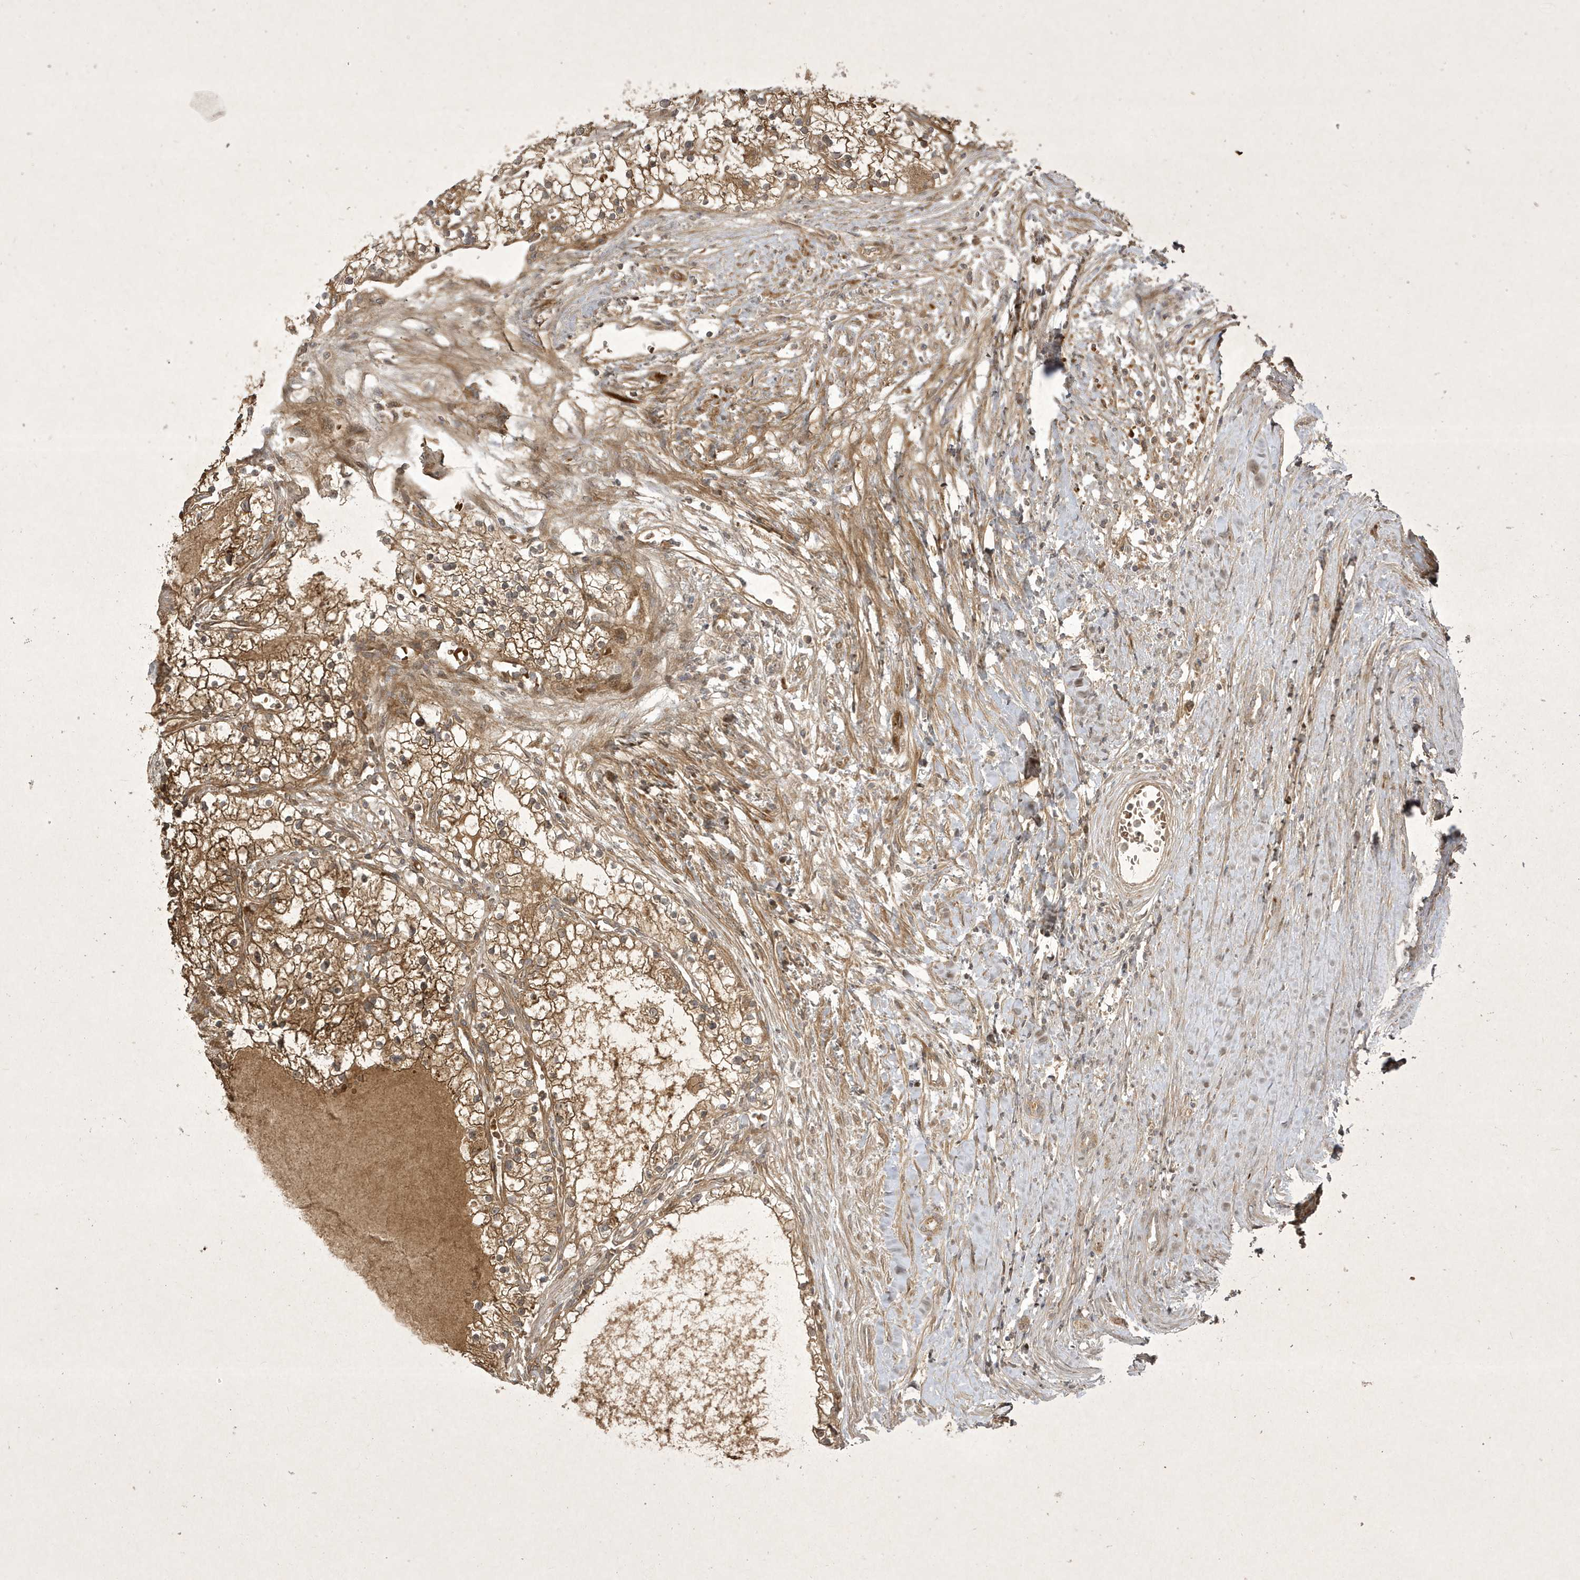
{"staining": {"intensity": "moderate", "quantity": ">75%", "location": "cytoplasmic/membranous"}, "tissue": "renal cancer", "cell_type": "Tumor cells", "image_type": "cancer", "snomed": [{"axis": "morphology", "description": "Normal tissue, NOS"}, {"axis": "morphology", "description": "Adenocarcinoma, NOS"}, {"axis": "topography", "description": "Kidney"}], "caption": "Immunohistochemistry (IHC) histopathology image of neoplastic tissue: renal cancer (adenocarcinoma) stained using immunohistochemistry (IHC) shows medium levels of moderate protein expression localized specifically in the cytoplasmic/membranous of tumor cells, appearing as a cytoplasmic/membranous brown color.", "gene": "FAM83C", "patient": {"sex": "male", "age": 68}}